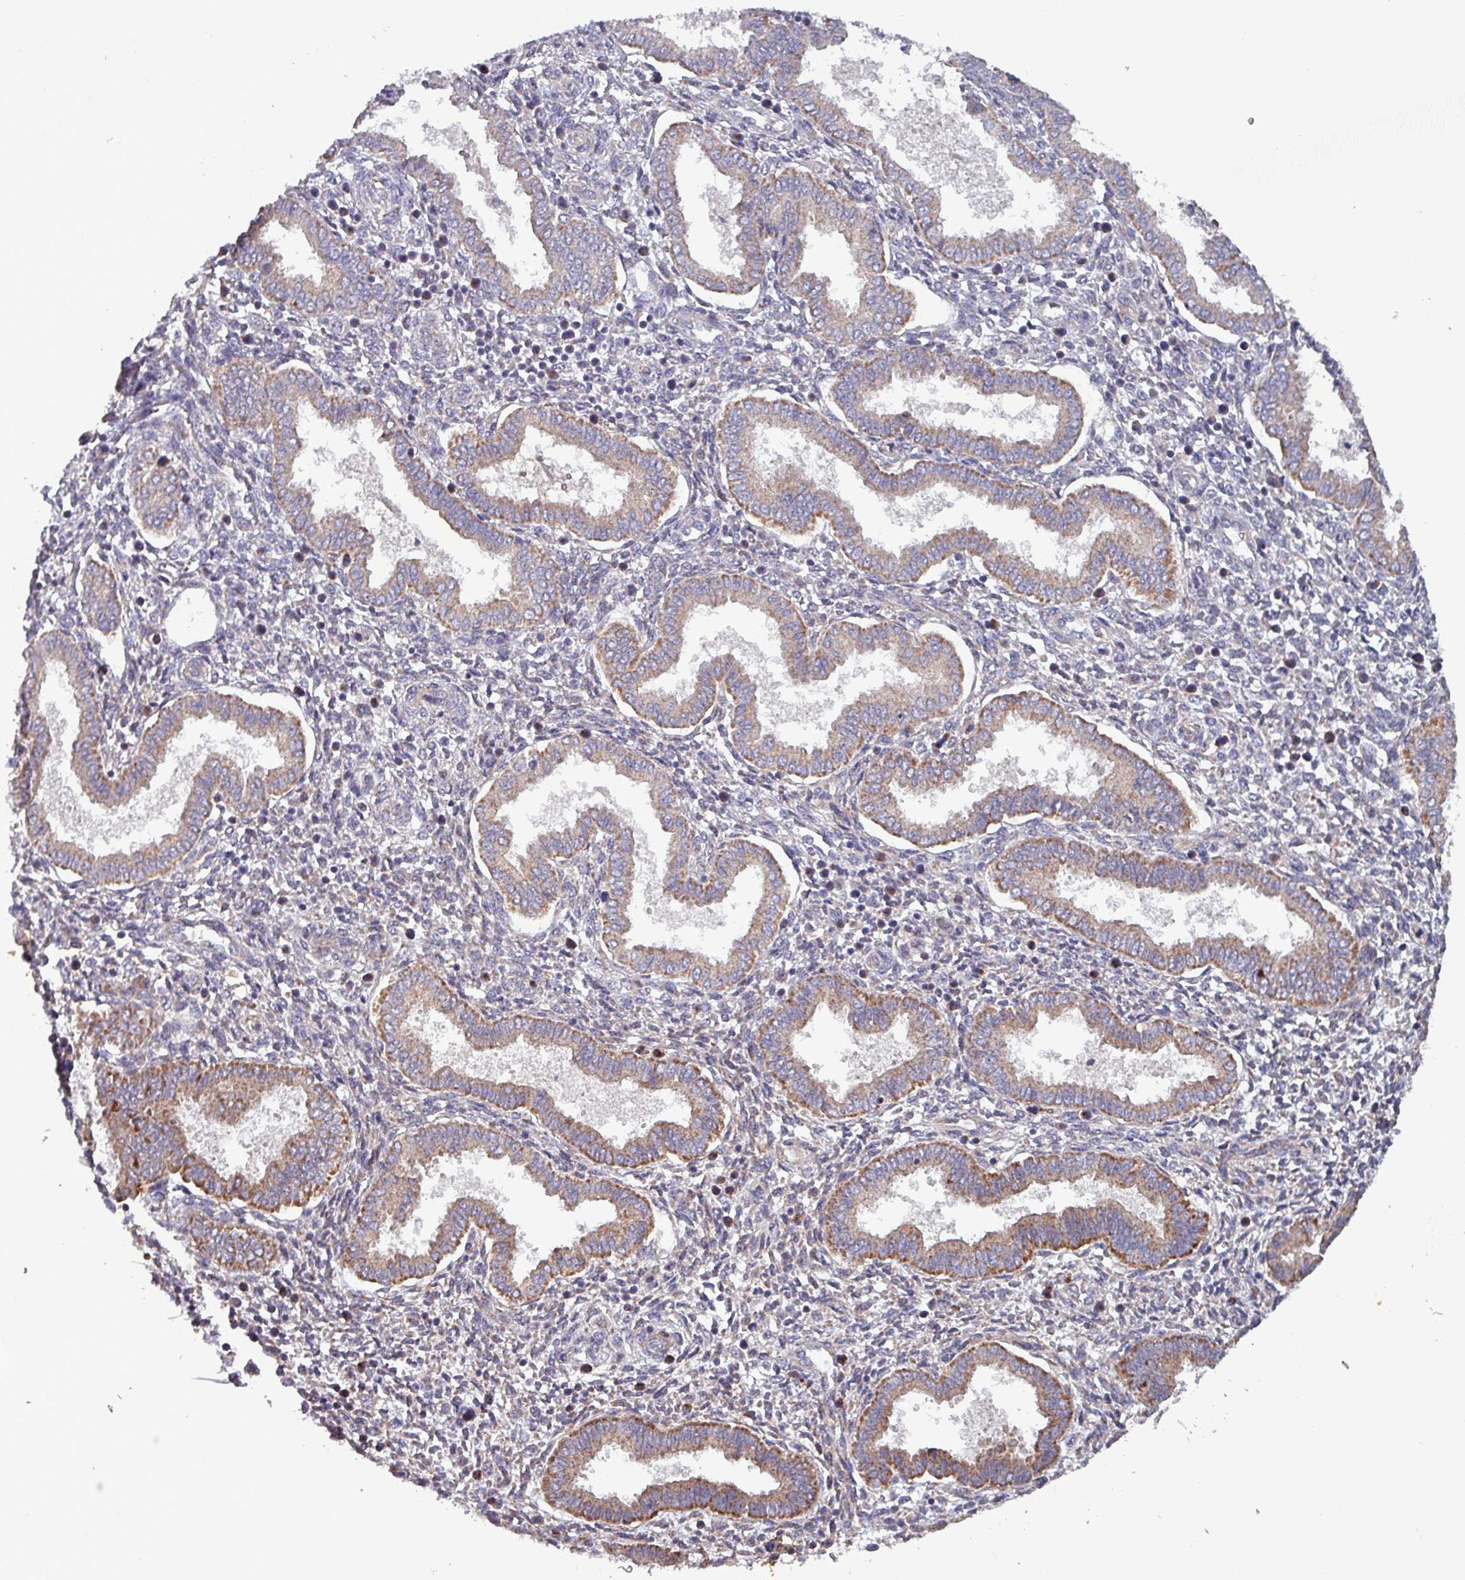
{"staining": {"intensity": "weak", "quantity": "<25%", "location": "cytoplasmic/membranous"}, "tissue": "endometrium", "cell_type": "Cells in endometrial stroma", "image_type": "normal", "snomed": [{"axis": "morphology", "description": "Normal tissue, NOS"}, {"axis": "topography", "description": "Endometrium"}], "caption": "Photomicrograph shows no protein positivity in cells in endometrial stroma of normal endometrium.", "gene": "ZNF322", "patient": {"sex": "female", "age": 24}}